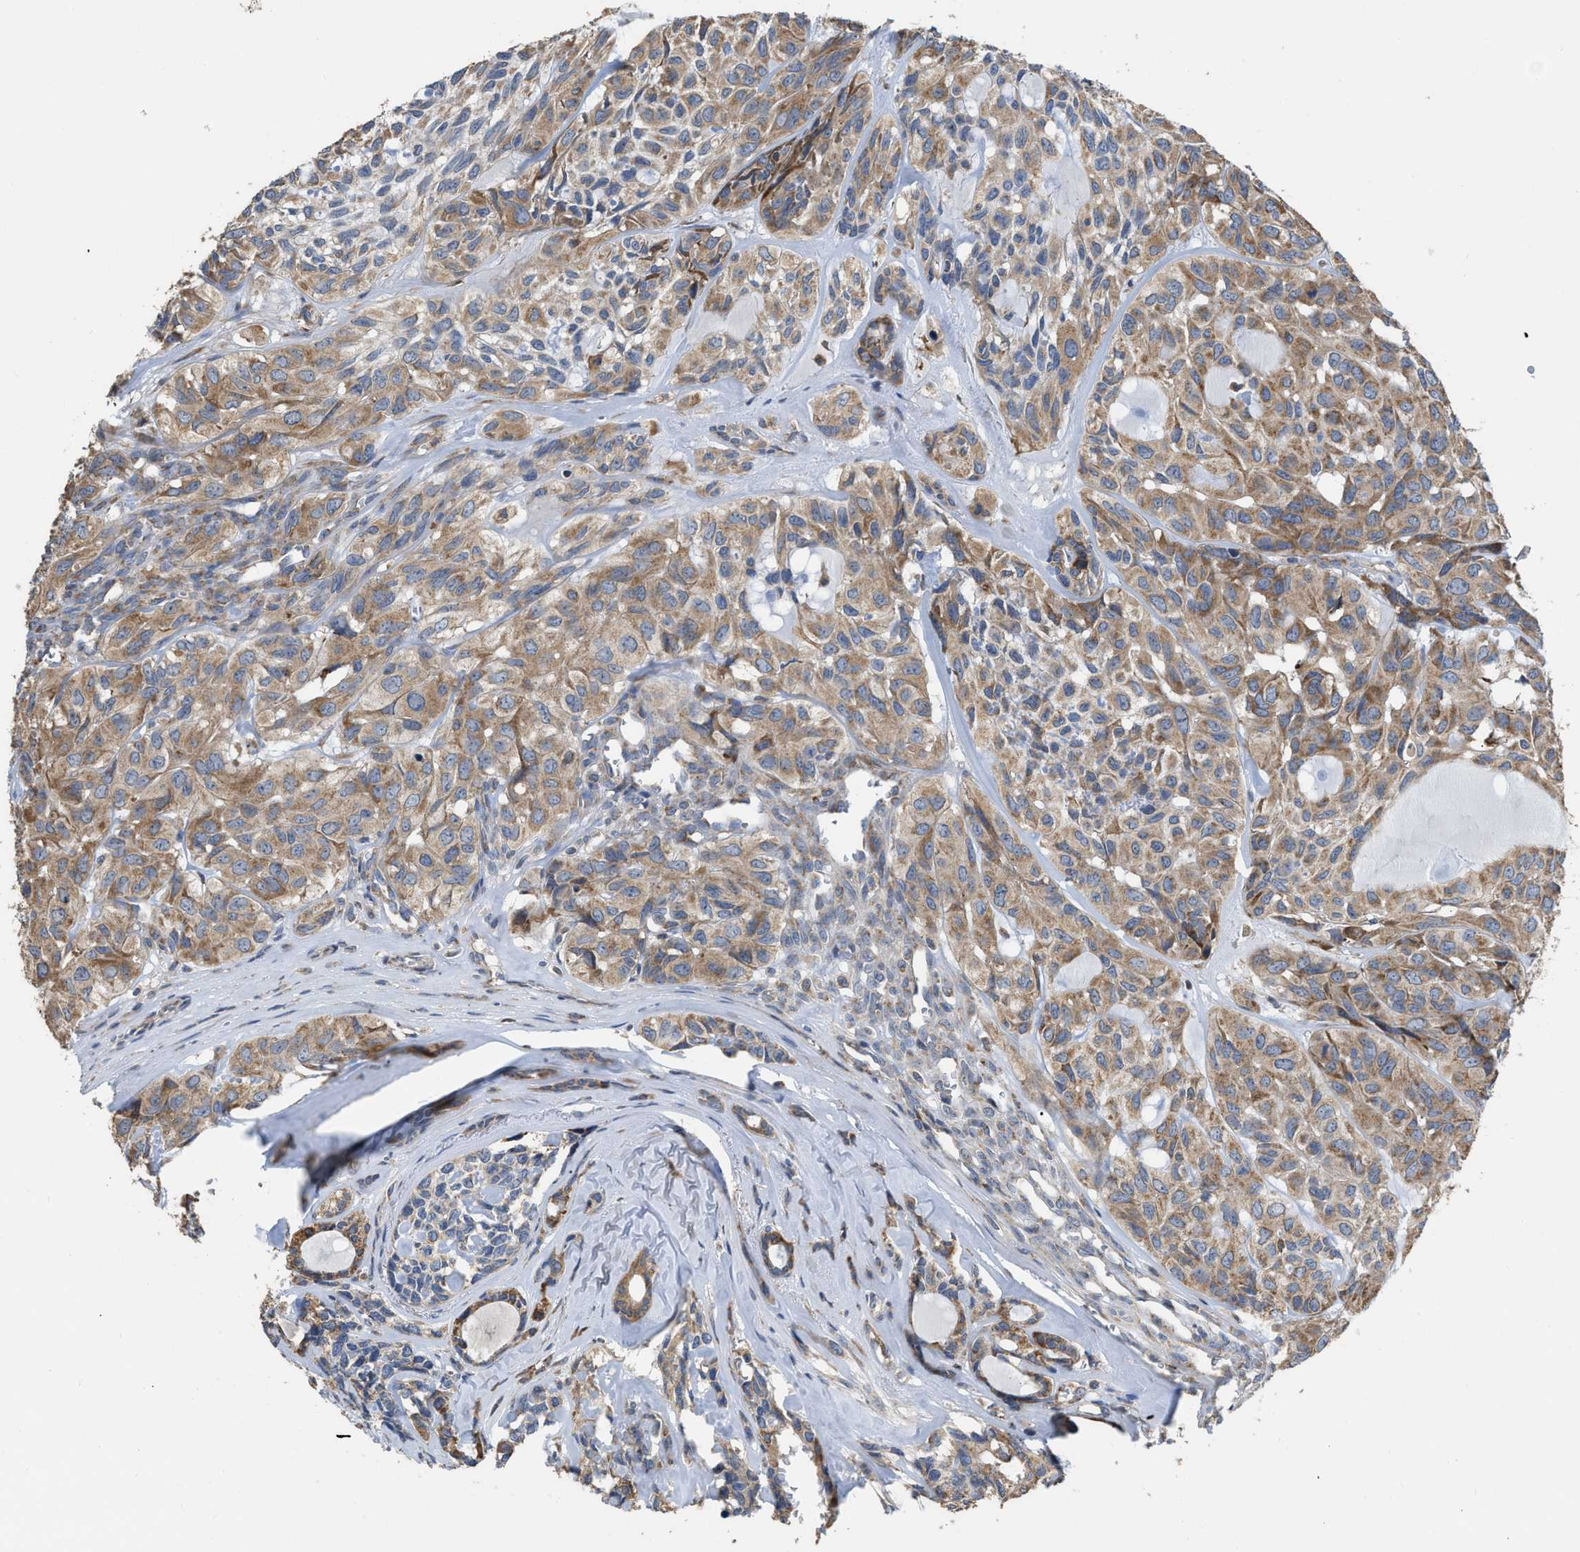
{"staining": {"intensity": "moderate", "quantity": ">75%", "location": "cytoplasmic/membranous"}, "tissue": "head and neck cancer", "cell_type": "Tumor cells", "image_type": "cancer", "snomed": [{"axis": "morphology", "description": "Adenocarcinoma, NOS"}, {"axis": "topography", "description": "Salivary gland, NOS"}, {"axis": "topography", "description": "Head-Neck"}], "caption": "Protein analysis of head and neck cancer (adenocarcinoma) tissue shows moderate cytoplasmic/membranous staining in approximately >75% of tumor cells.", "gene": "AK2", "patient": {"sex": "female", "age": 76}}